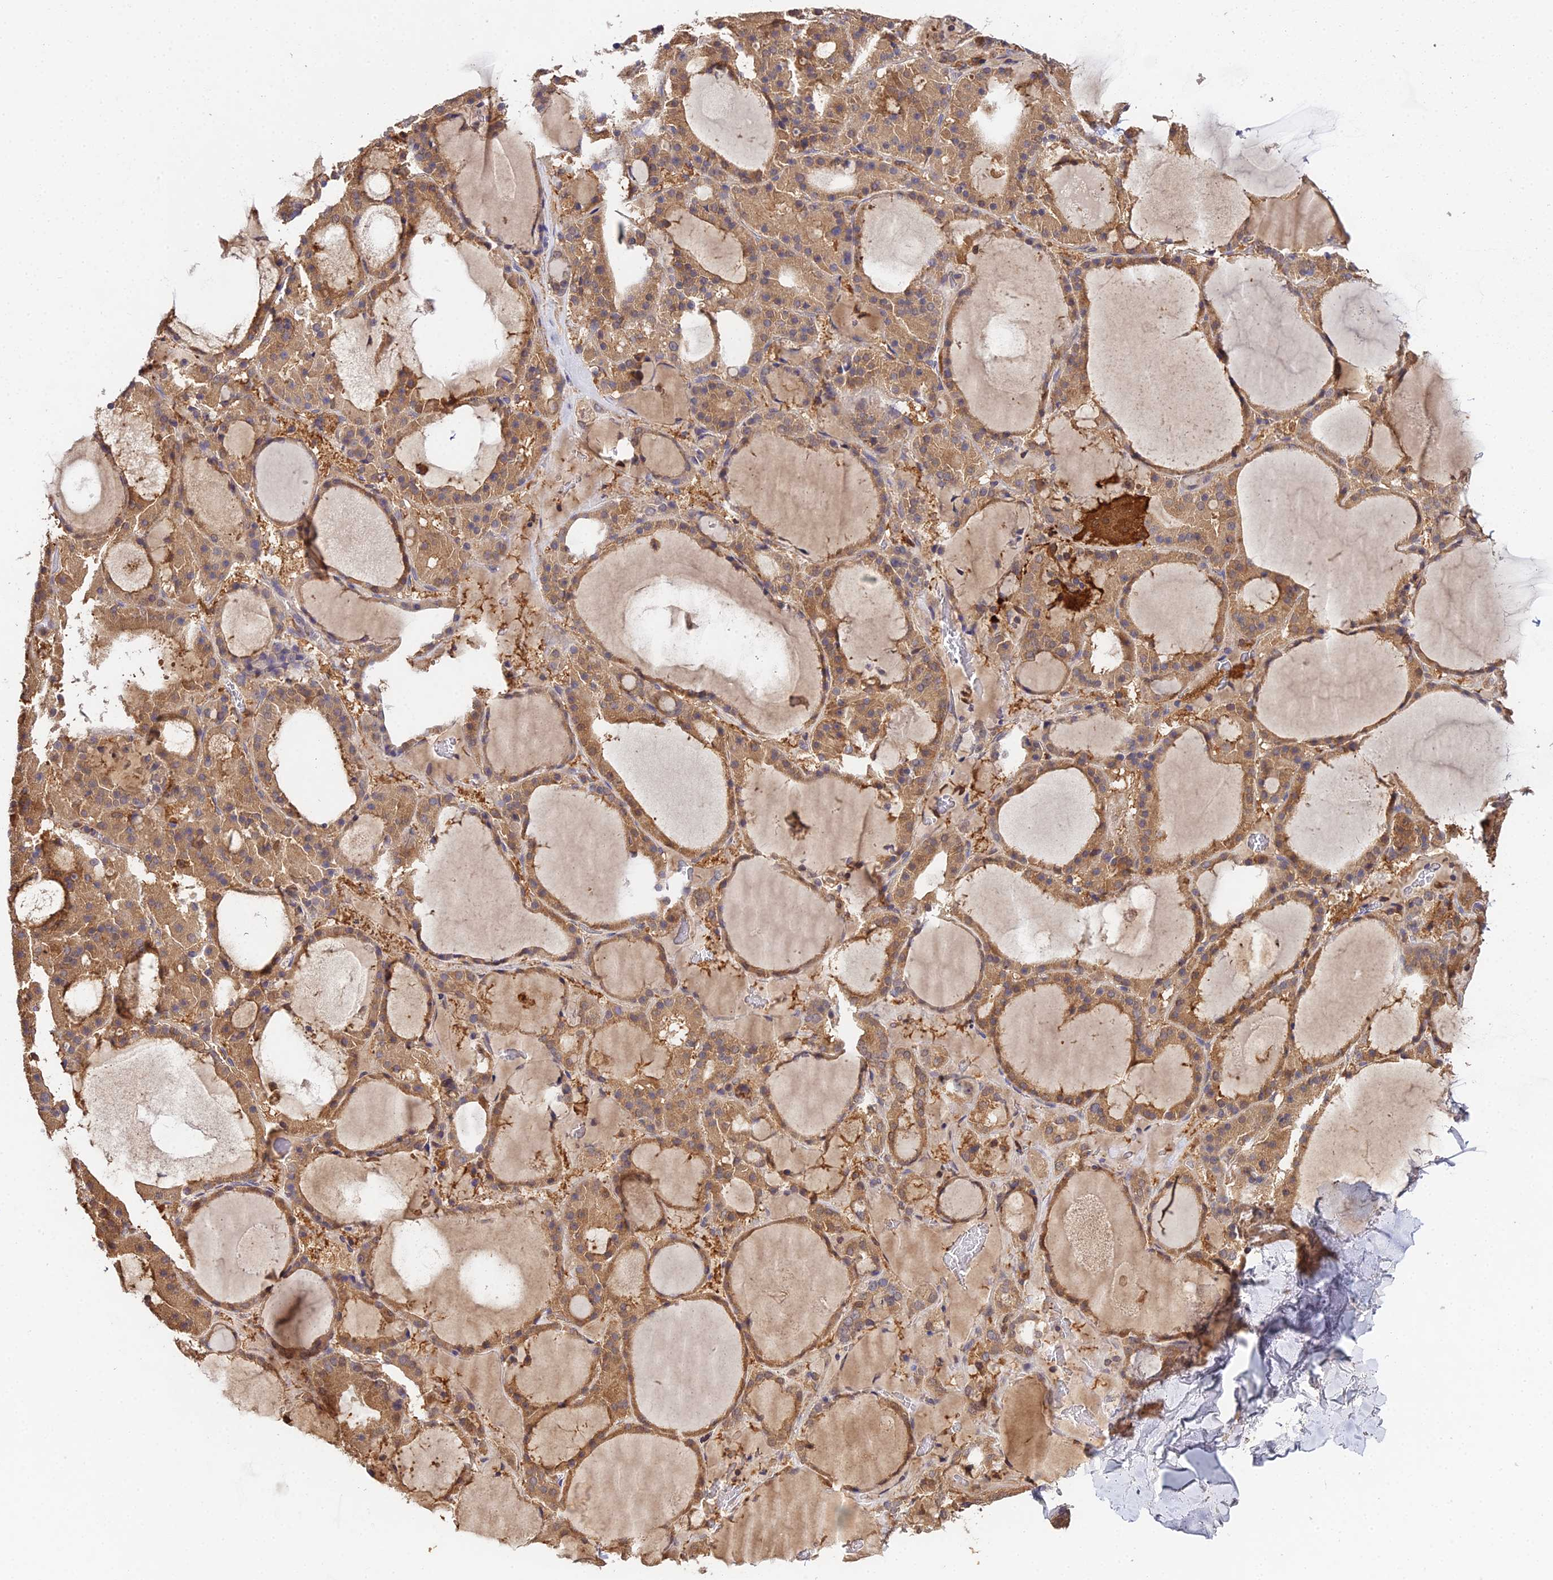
{"staining": {"intensity": "moderate", "quantity": ">75%", "location": "cytoplasmic/membranous"}, "tissue": "thyroid gland", "cell_type": "Glandular cells", "image_type": "normal", "snomed": [{"axis": "morphology", "description": "Normal tissue, NOS"}, {"axis": "morphology", "description": "Carcinoma, NOS"}, {"axis": "topography", "description": "Thyroid gland"}], "caption": "Glandular cells display medium levels of moderate cytoplasmic/membranous positivity in about >75% of cells in normal thyroid gland.", "gene": "FBP1", "patient": {"sex": "female", "age": 86}}